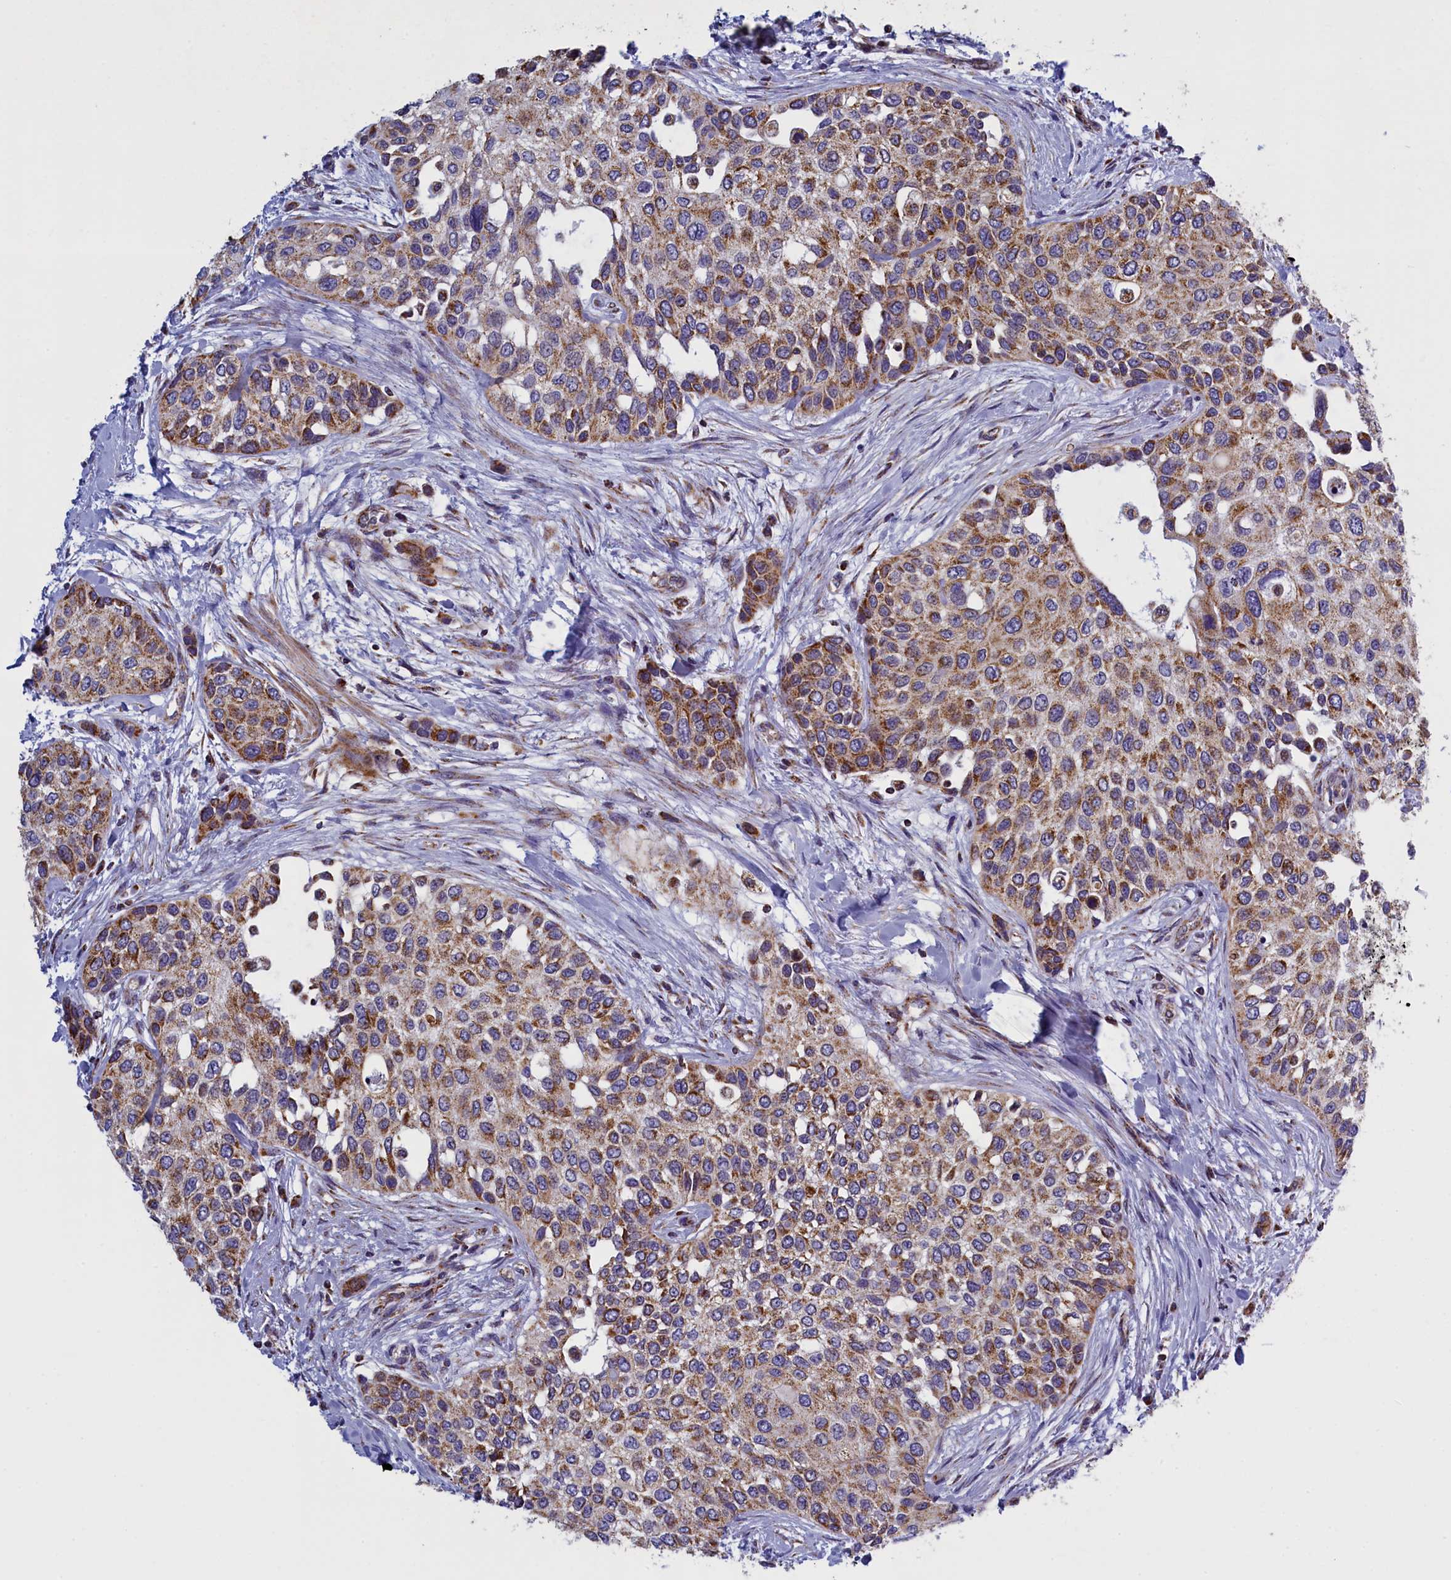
{"staining": {"intensity": "moderate", "quantity": ">75%", "location": "cytoplasmic/membranous"}, "tissue": "urothelial cancer", "cell_type": "Tumor cells", "image_type": "cancer", "snomed": [{"axis": "morphology", "description": "Normal tissue, NOS"}, {"axis": "morphology", "description": "Urothelial carcinoma, High grade"}, {"axis": "topography", "description": "Vascular tissue"}, {"axis": "topography", "description": "Urinary bladder"}], "caption": "IHC micrograph of neoplastic tissue: human urothelial cancer stained using immunohistochemistry (IHC) reveals medium levels of moderate protein expression localized specifically in the cytoplasmic/membranous of tumor cells, appearing as a cytoplasmic/membranous brown color.", "gene": "IFT122", "patient": {"sex": "female", "age": 56}}